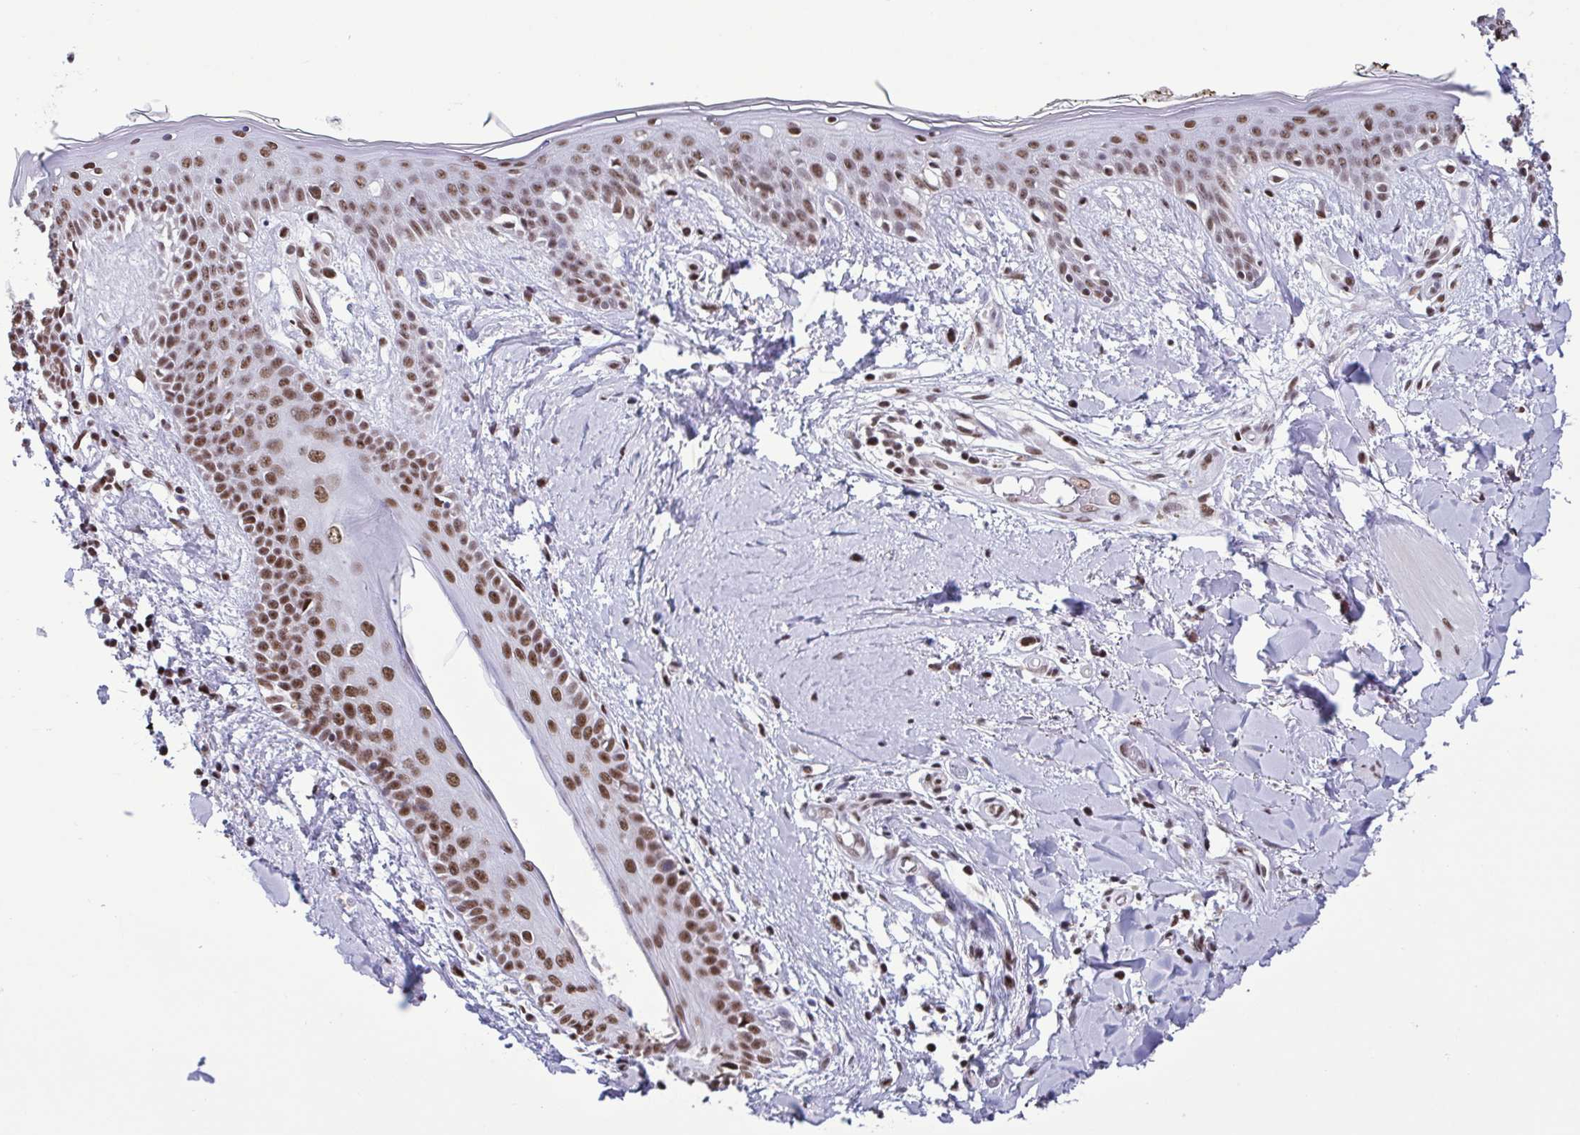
{"staining": {"intensity": "moderate", "quantity": "25%-75%", "location": "nuclear"}, "tissue": "skin", "cell_type": "Fibroblasts", "image_type": "normal", "snomed": [{"axis": "morphology", "description": "Normal tissue, NOS"}, {"axis": "topography", "description": "Skin"}], "caption": "Immunohistochemical staining of benign skin demonstrates medium levels of moderate nuclear expression in about 25%-75% of fibroblasts. The staining was performed using DAB to visualize the protein expression in brown, while the nuclei were stained in blue with hematoxylin (Magnification: 20x).", "gene": "TIMM21", "patient": {"sex": "female", "age": 34}}